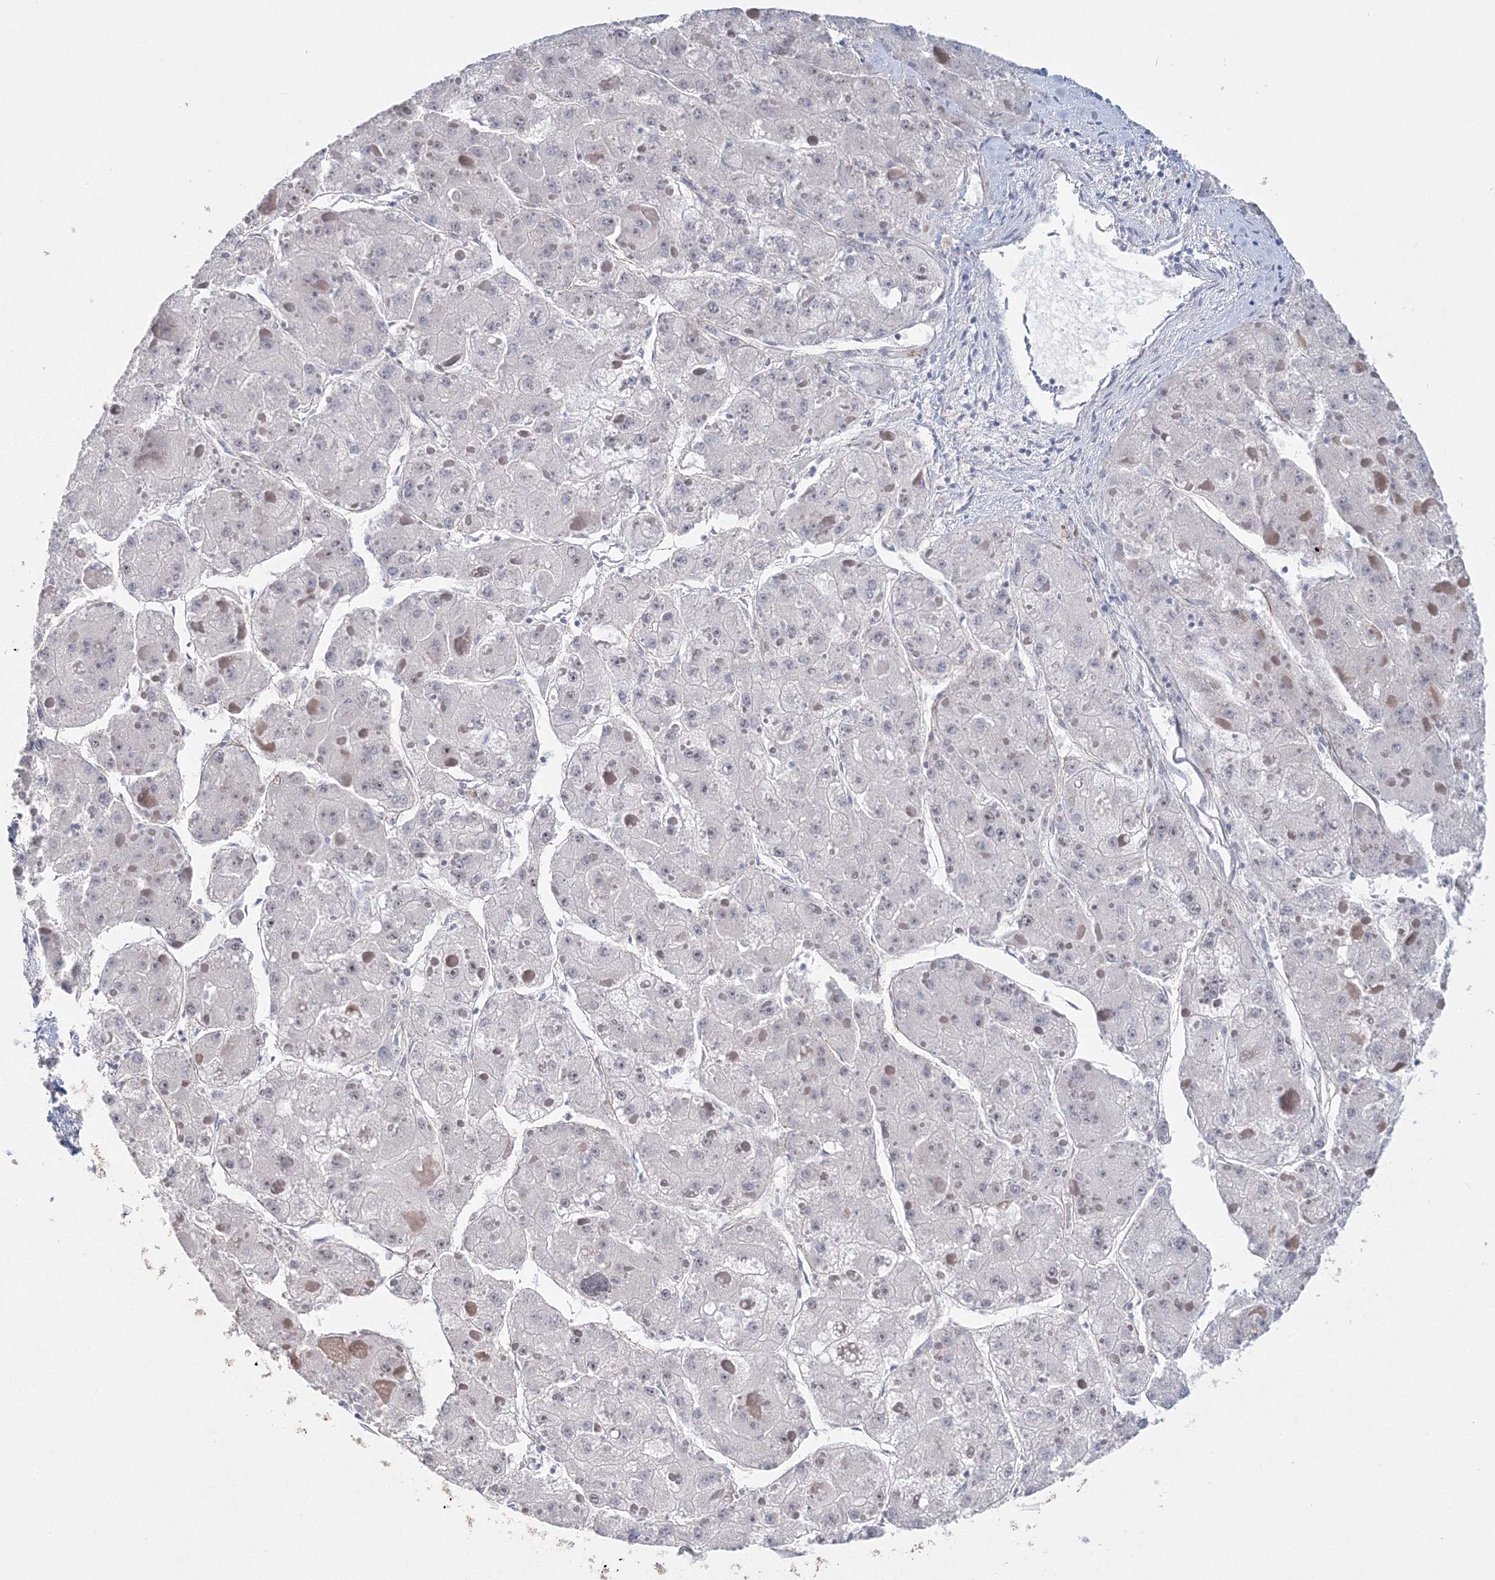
{"staining": {"intensity": "negative", "quantity": "none", "location": "none"}, "tissue": "liver cancer", "cell_type": "Tumor cells", "image_type": "cancer", "snomed": [{"axis": "morphology", "description": "Carcinoma, Hepatocellular, NOS"}, {"axis": "topography", "description": "Liver"}], "caption": "Immunohistochemistry photomicrograph of liver cancer stained for a protein (brown), which shows no positivity in tumor cells.", "gene": "SIRT7", "patient": {"sex": "female", "age": 73}}